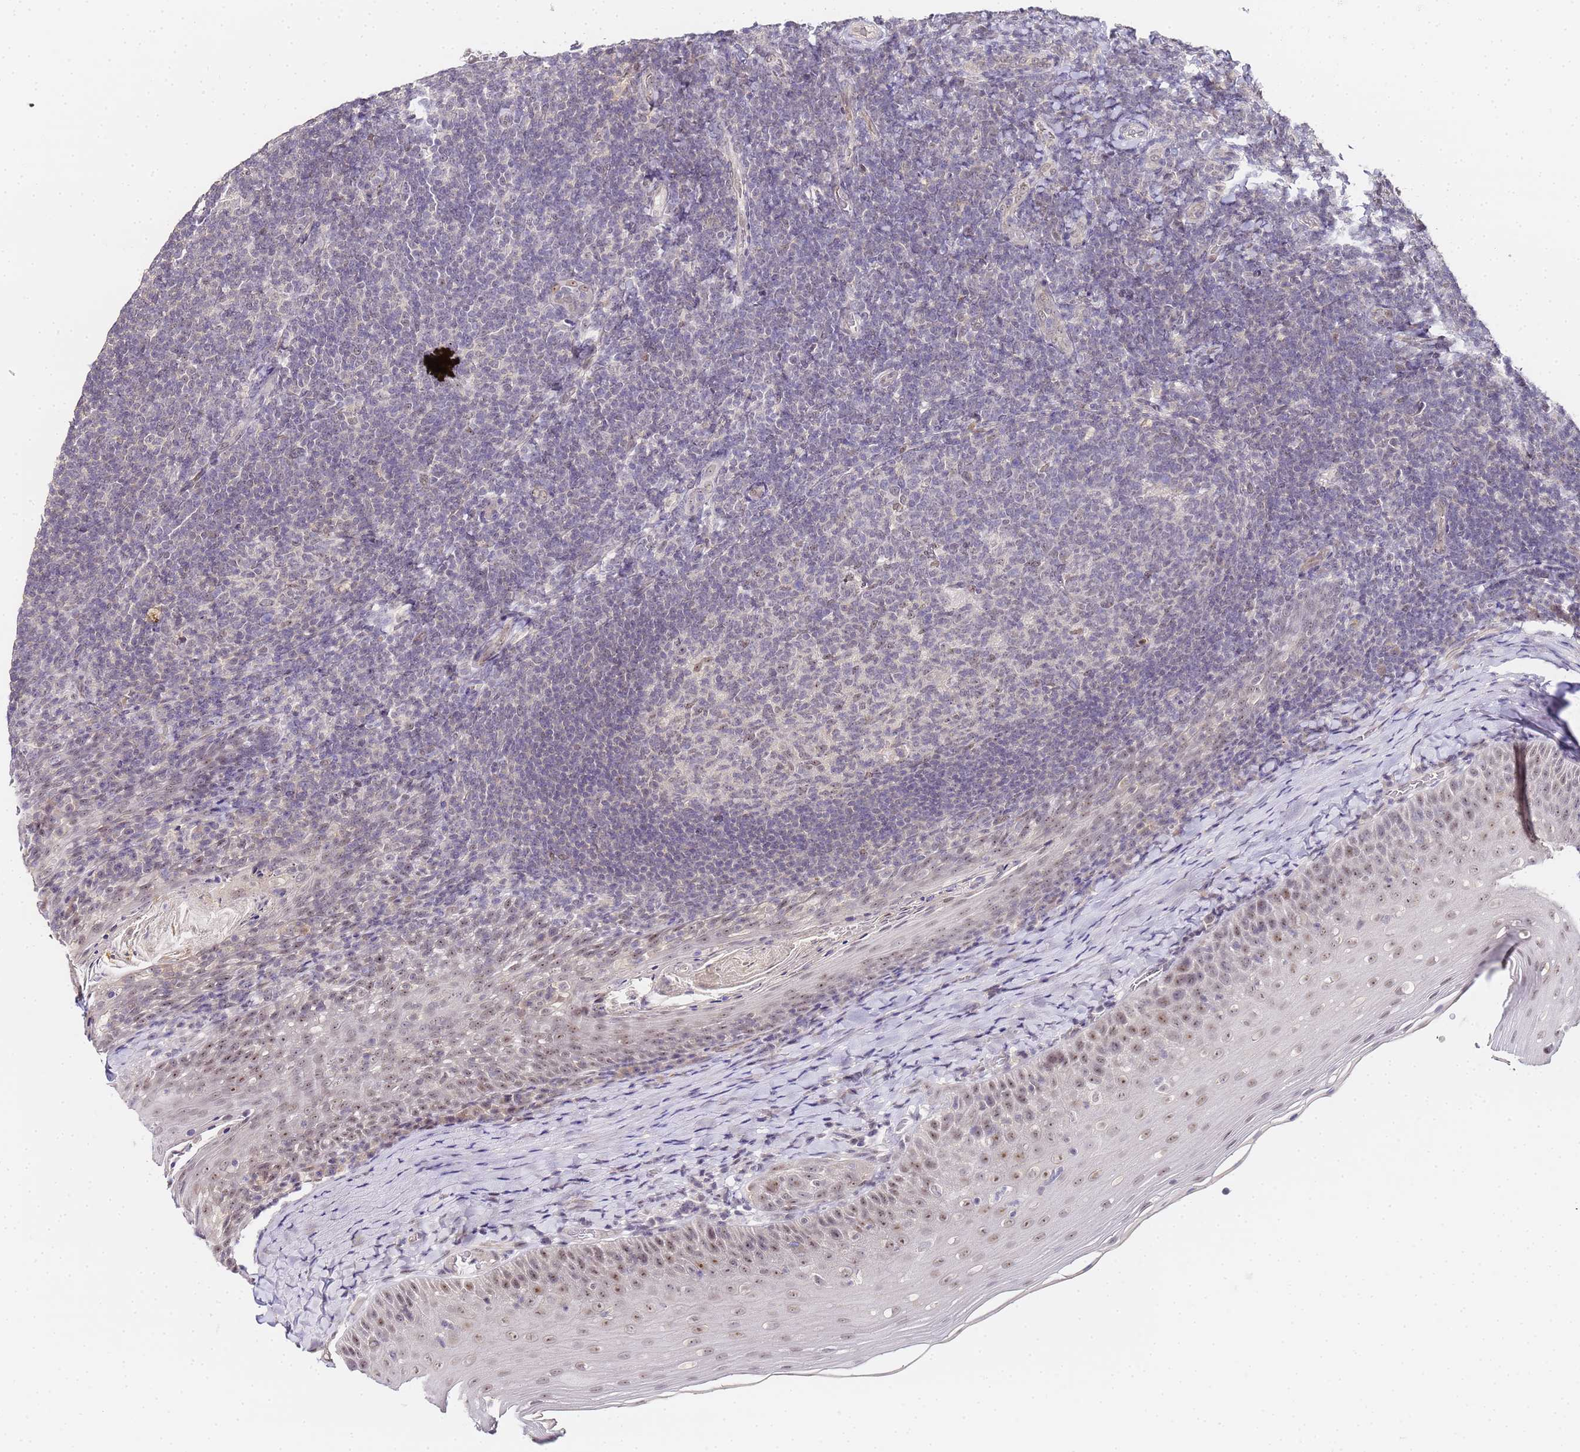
{"staining": {"intensity": "weak", "quantity": "<25%", "location": "nuclear"}, "tissue": "tonsil", "cell_type": "Germinal center cells", "image_type": "normal", "snomed": [{"axis": "morphology", "description": "Normal tissue, NOS"}, {"axis": "topography", "description": "Tonsil"}], "caption": "Germinal center cells are negative for protein expression in normal human tonsil. (DAB immunohistochemistry, high magnification).", "gene": "LSM3", "patient": {"sex": "female", "age": 10}}